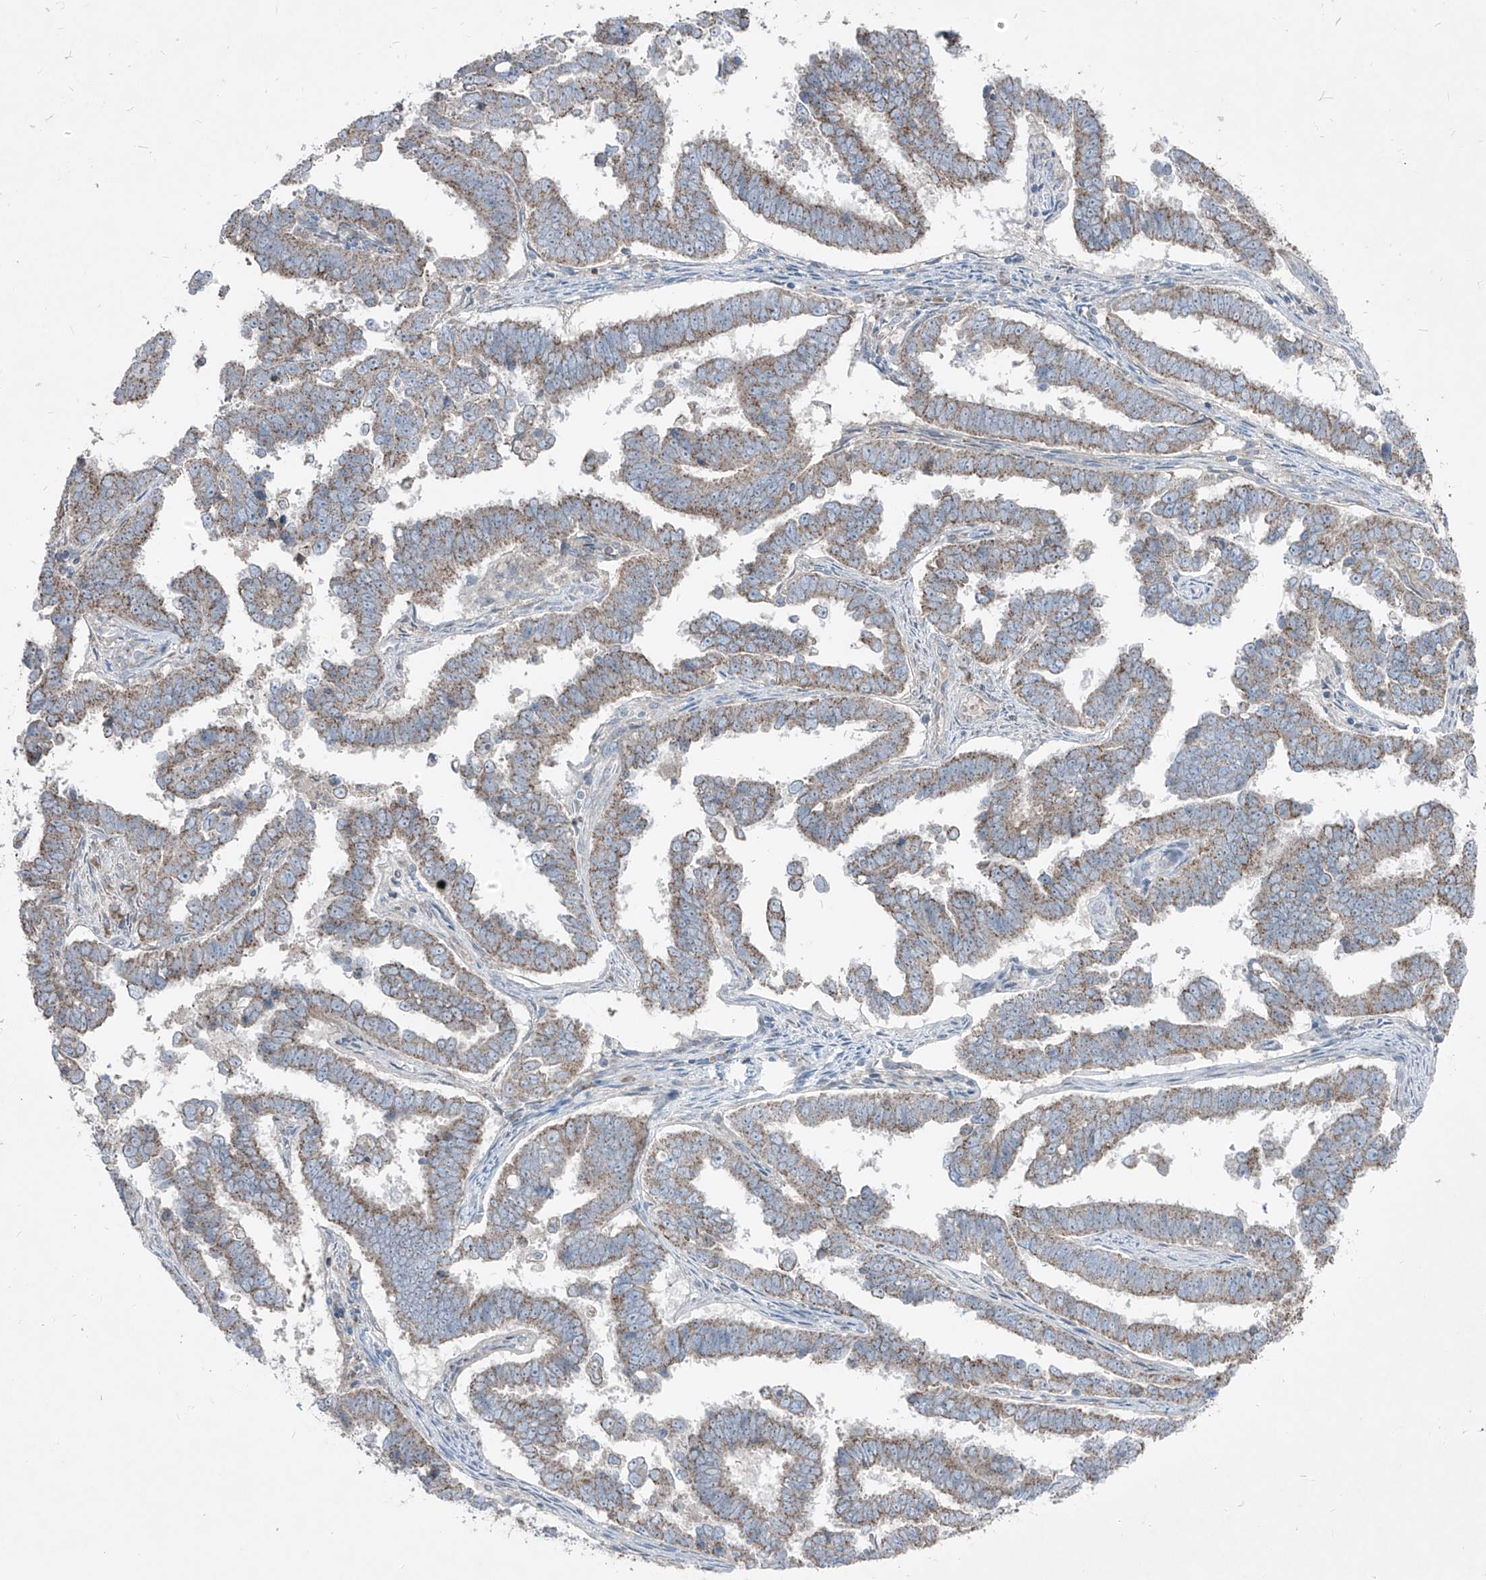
{"staining": {"intensity": "moderate", "quantity": "25%-75%", "location": "cytoplasmic/membranous"}, "tissue": "endometrial cancer", "cell_type": "Tumor cells", "image_type": "cancer", "snomed": [{"axis": "morphology", "description": "Adenocarcinoma, NOS"}, {"axis": "topography", "description": "Endometrium"}], "caption": "The immunohistochemical stain labels moderate cytoplasmic/membranous expression in tumor cells of adenocarcinoma (endometrial) tissue. The protein is shown in brown color, while the nuclei are stained blue.", "gene": "ABCD3", "patient": {"sex": "female", "age": 75}}